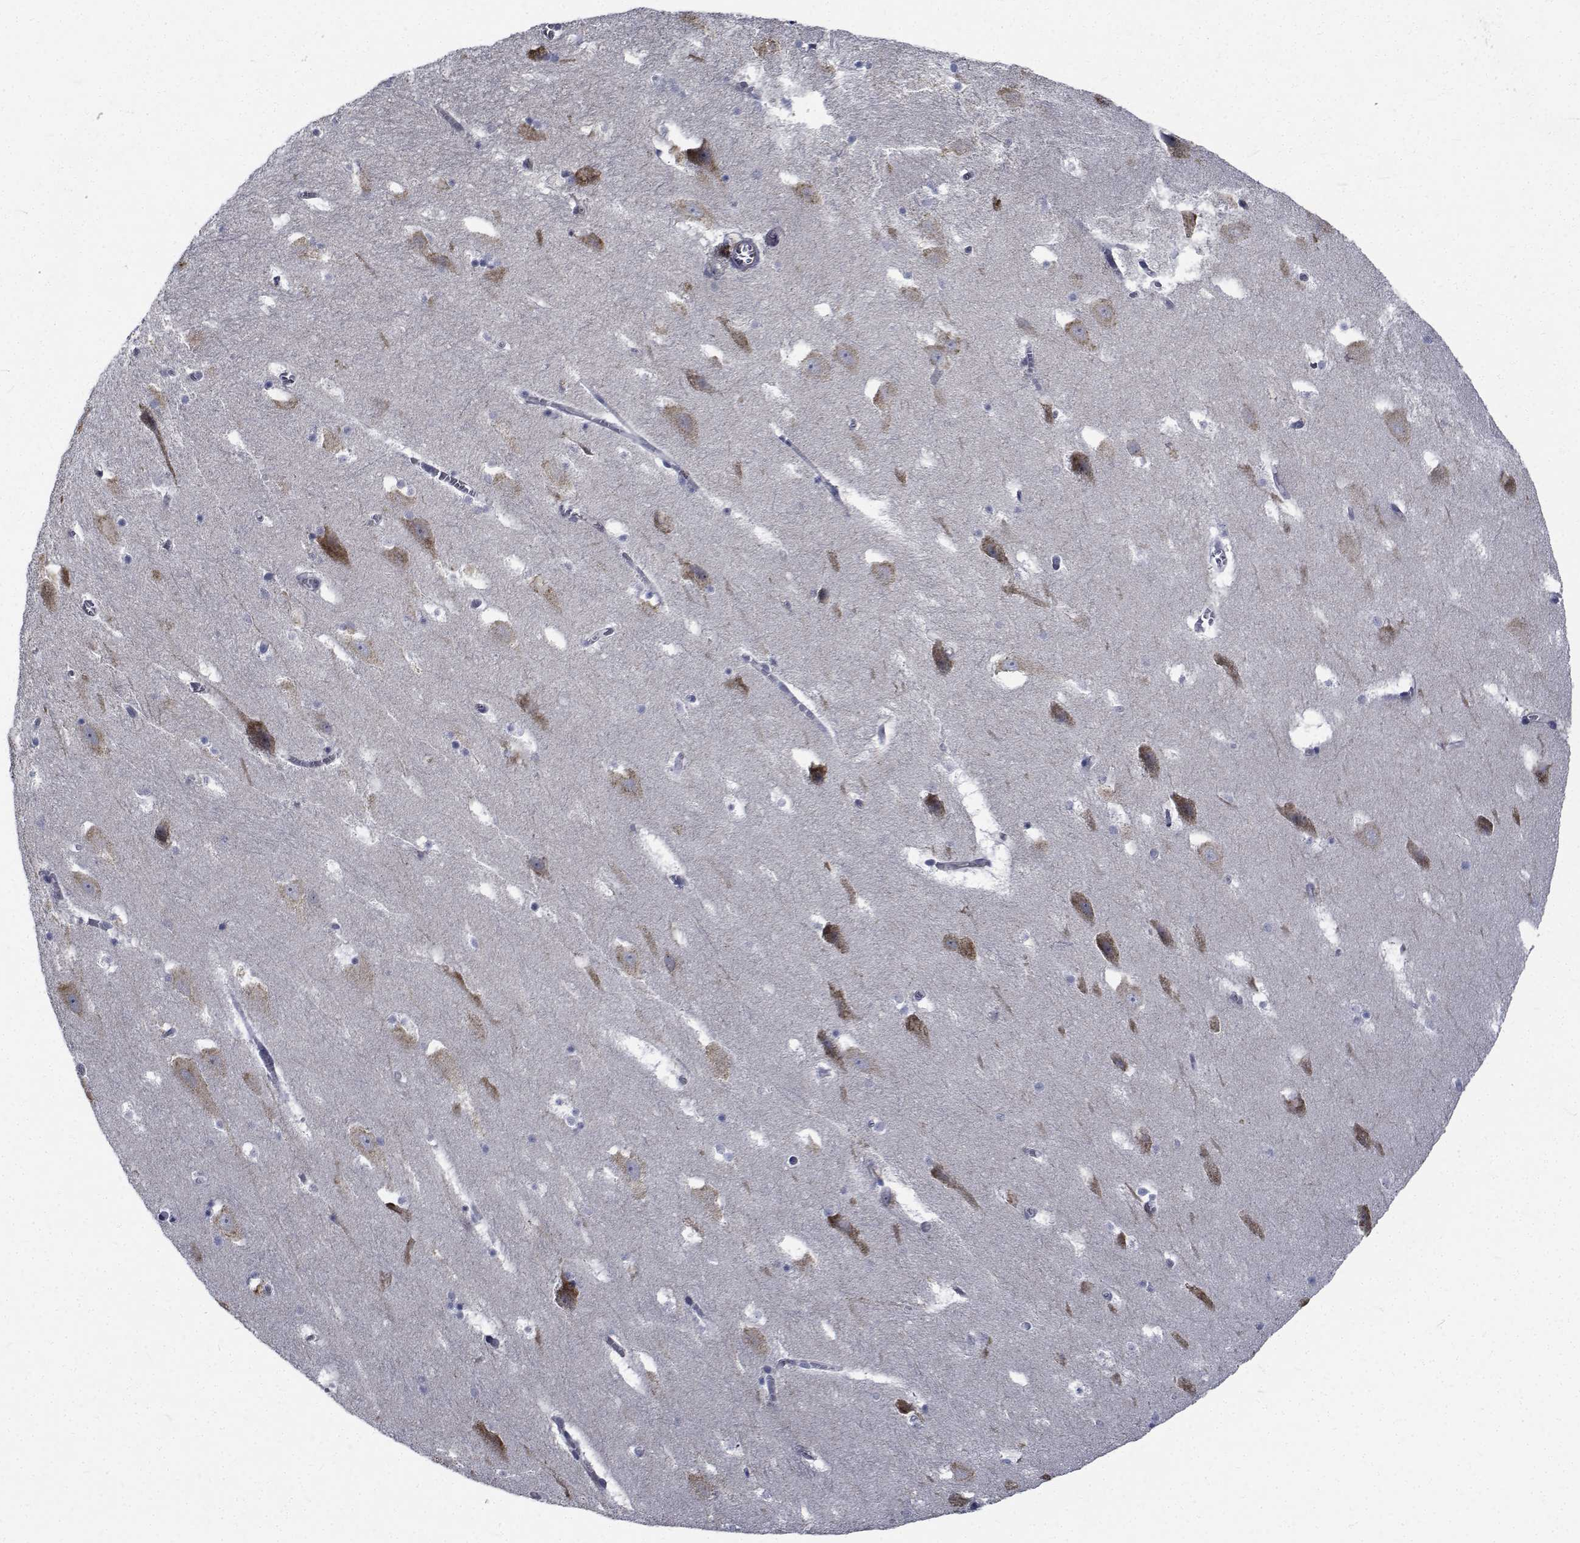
{"staining": {"intensity": "negative", "quantity": "none", "location": "none"}, "tissue": "hippocampus", "cell_type": "Glial cells", "image_type": "normal", "snomed": [{"axis": "morphology", "description": "Normal tissue, NOS"}, {"axis": "topography", "description": "Hippocampus"}], "caption": "Immunohistochemical staining of benign hippocampus displays no significant positivity in glial cells.", "gene": "TTBK1", "patient": {"sex": "male", "age": 45}}